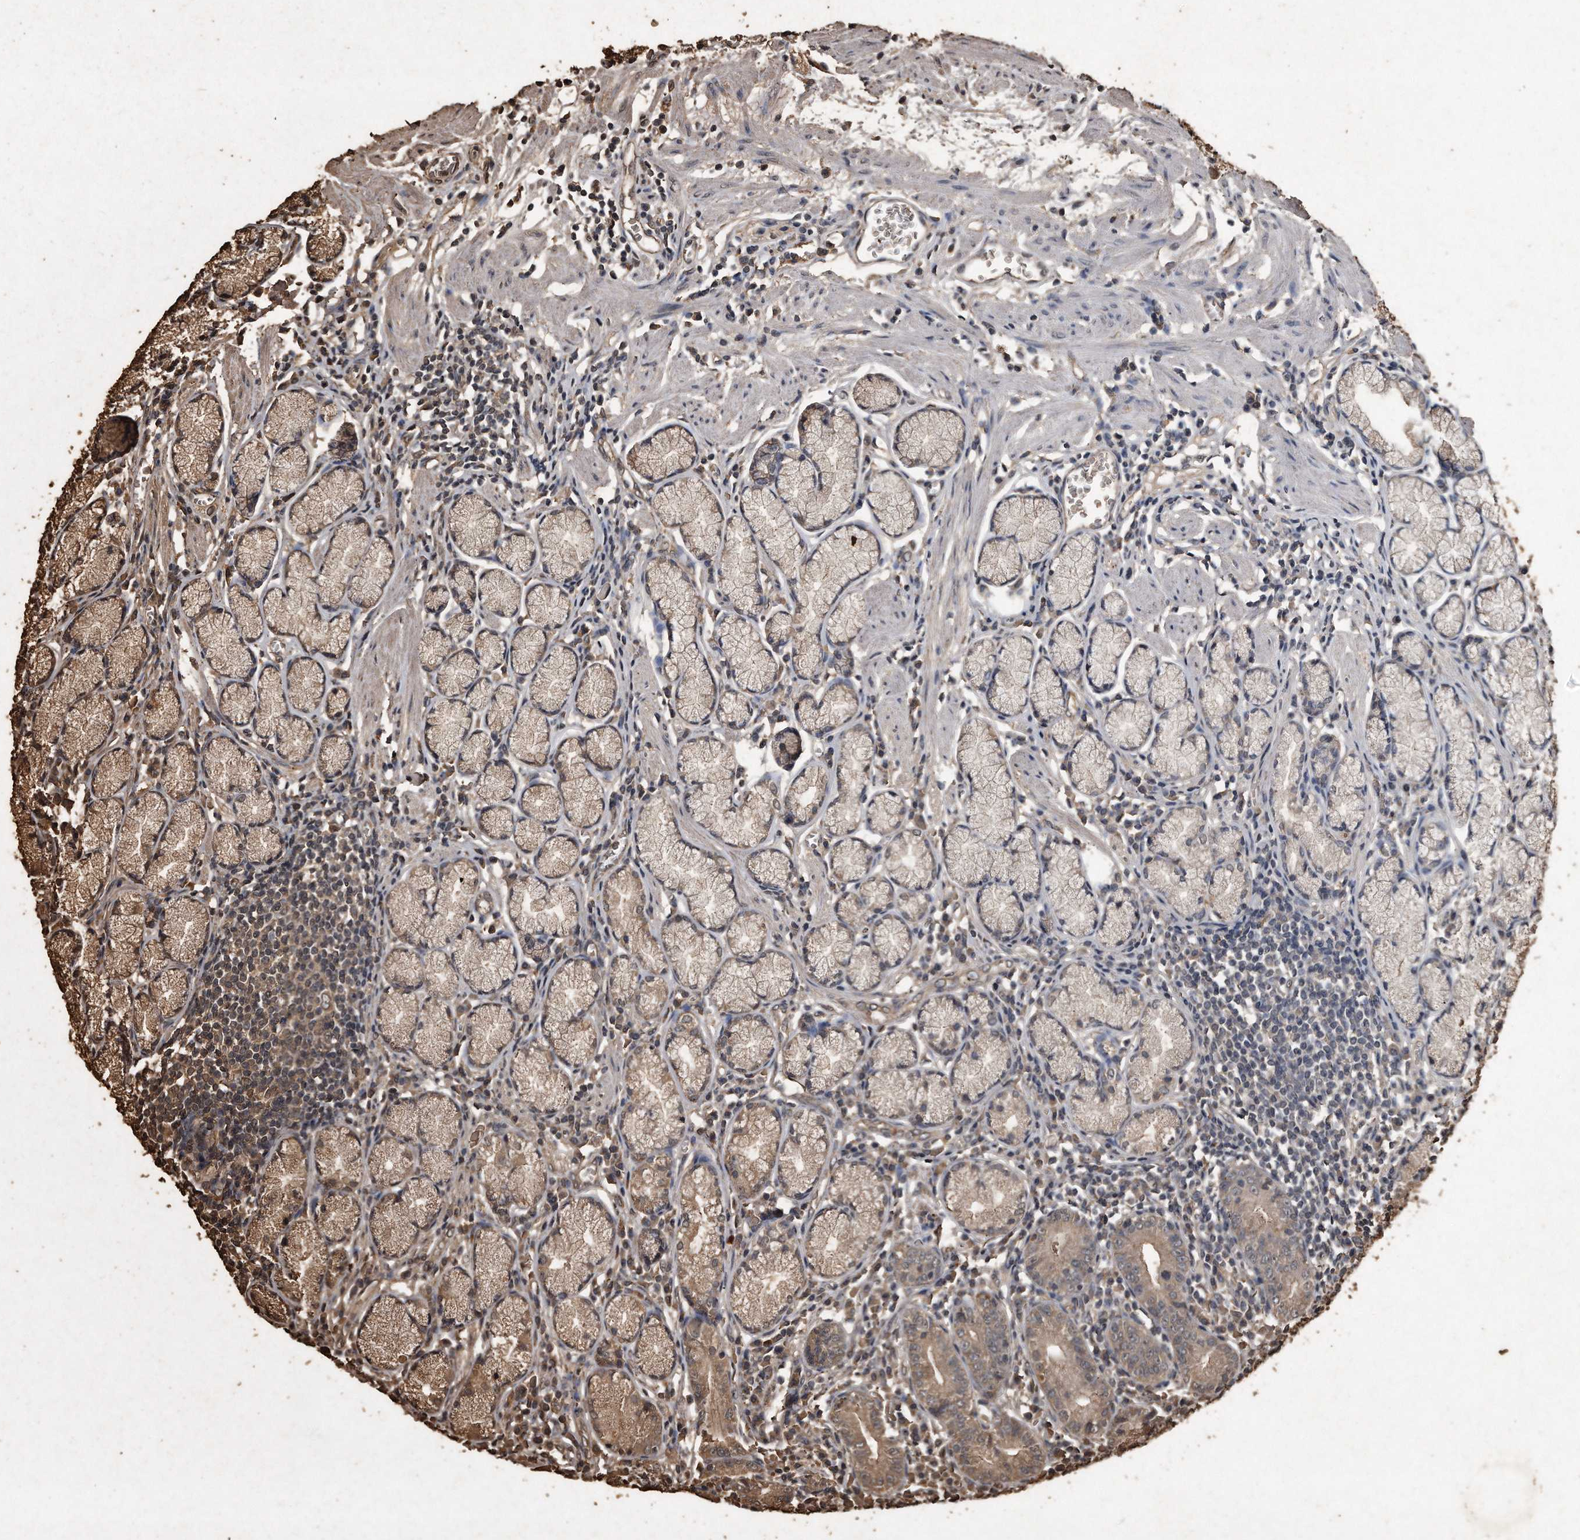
{"staining": {"intensity": "moderate", "quantity": ">75%", "location": "cytoplasmic/membranous"}, "tissue": "stomach", "cell_type": "Glandular cells", "image_type": "normal", "snomed": [{"axis": "morphology", "description": "Normal tissue, NOS"}, {"axis": "topography", "description": "Stomach"}], "caption": "High-magnification brightfield microscopy of unremarkable stomach stained with DAB (brown) and counterstained with hematoxylin (blue). glandular cells exhibit moderate cytoplasmic/membranous positivity is seen in approximately>75% of cells.", "gene": "CFLAR", "patient": {"sex": "male", "age": 55}}